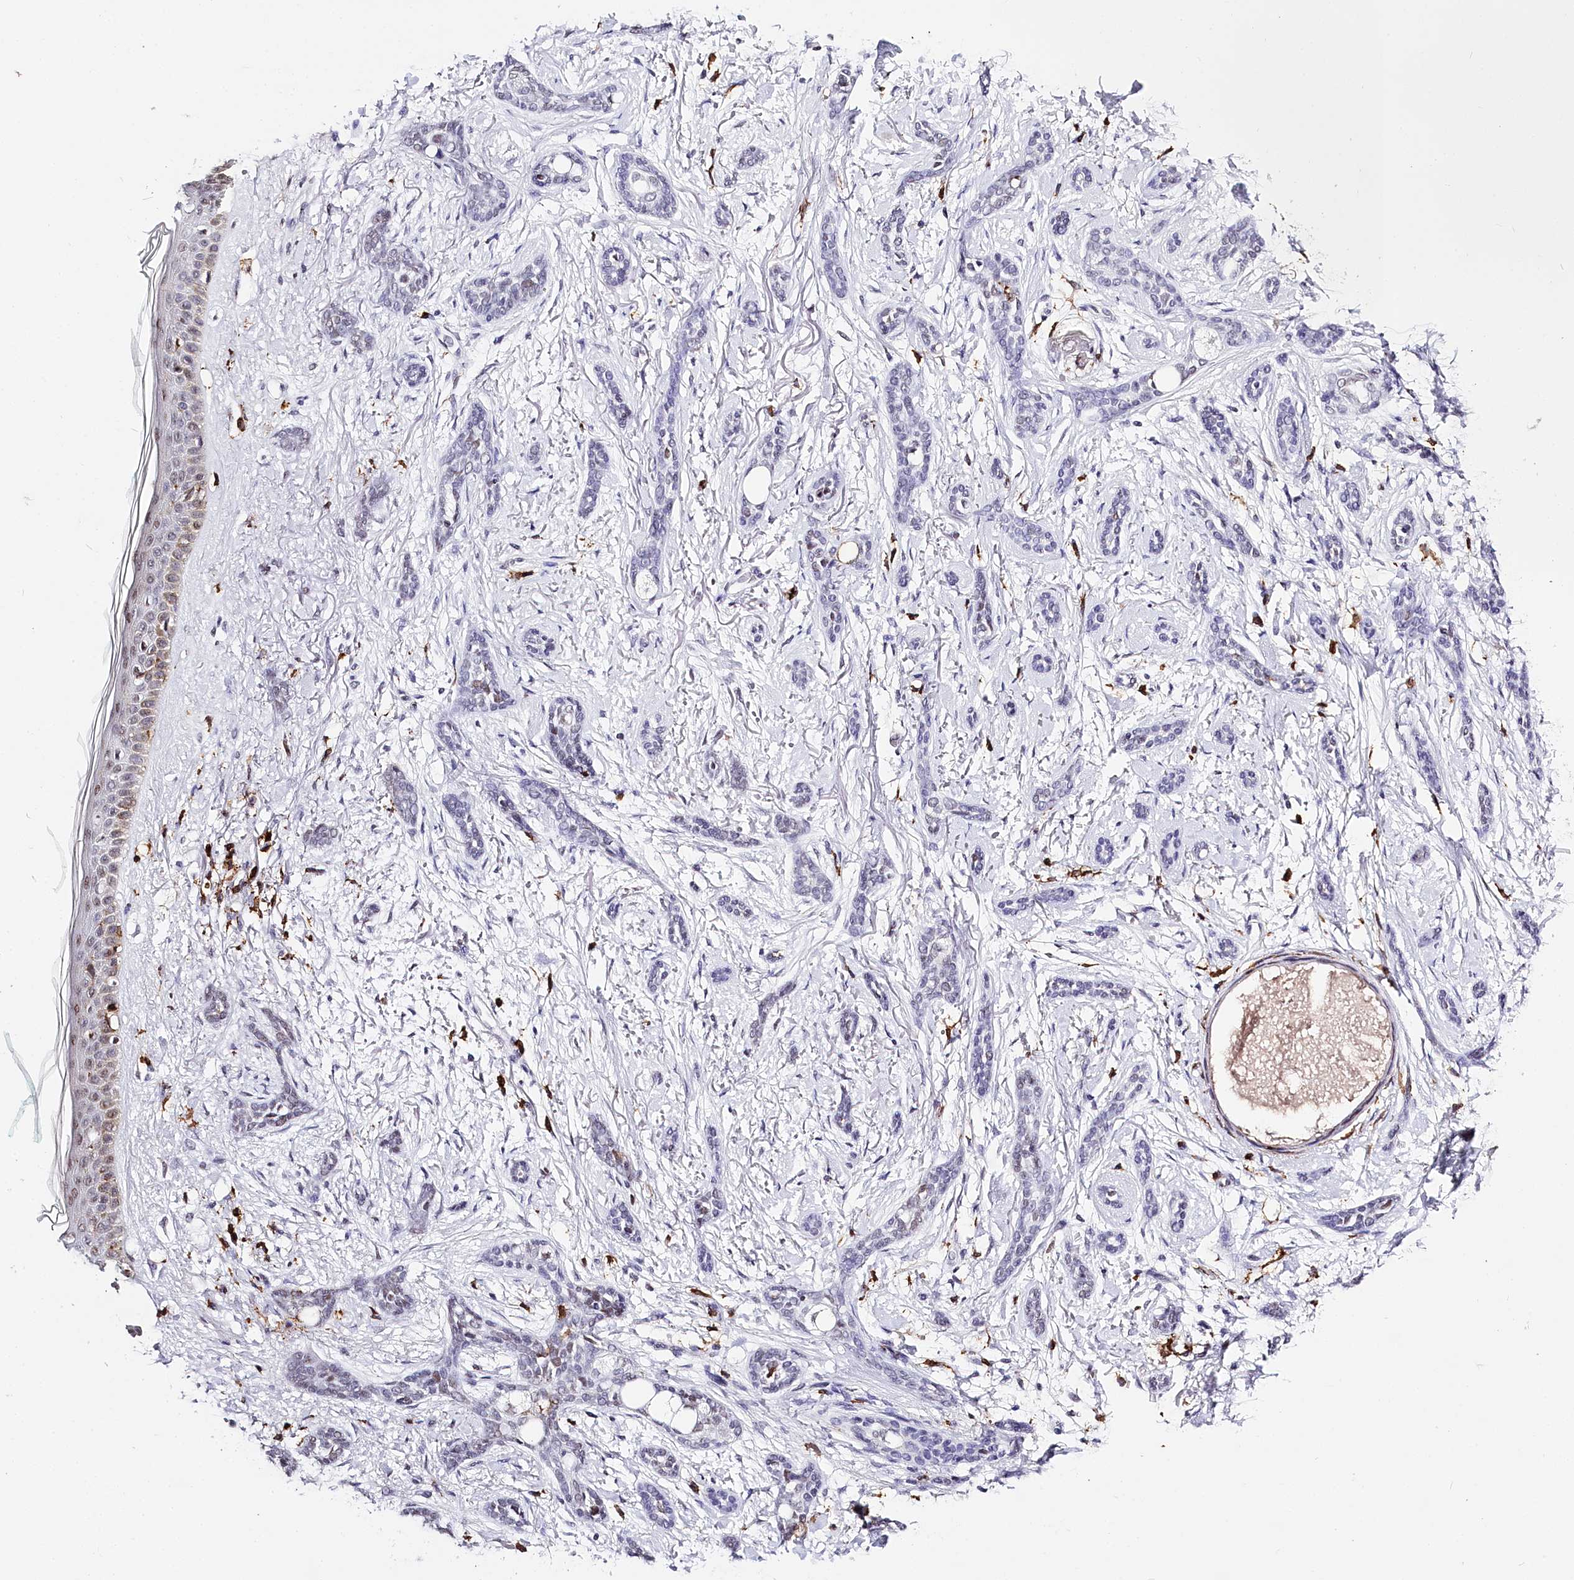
{"staining": {"intensity": "negative", "quantity": "none", "location": "none"}, "tissue": "skin cancer", "cell_type": "Tumor cells", "image_type": "cancer", "snomed": [{"axis": "morphology", "description": "Basal cell carcinoma"}, {"axis": "morphology", "description": "Adnexal tumor, benign"}, {"axis": "topography", "description": "Skin"}], "caption": "Immunohistochemistry of human benign adnexal tumor (skin) exhibits no staining in tumor cells.", "gene": "BARD1", "patient": {"sex": "female", "age": 42}}